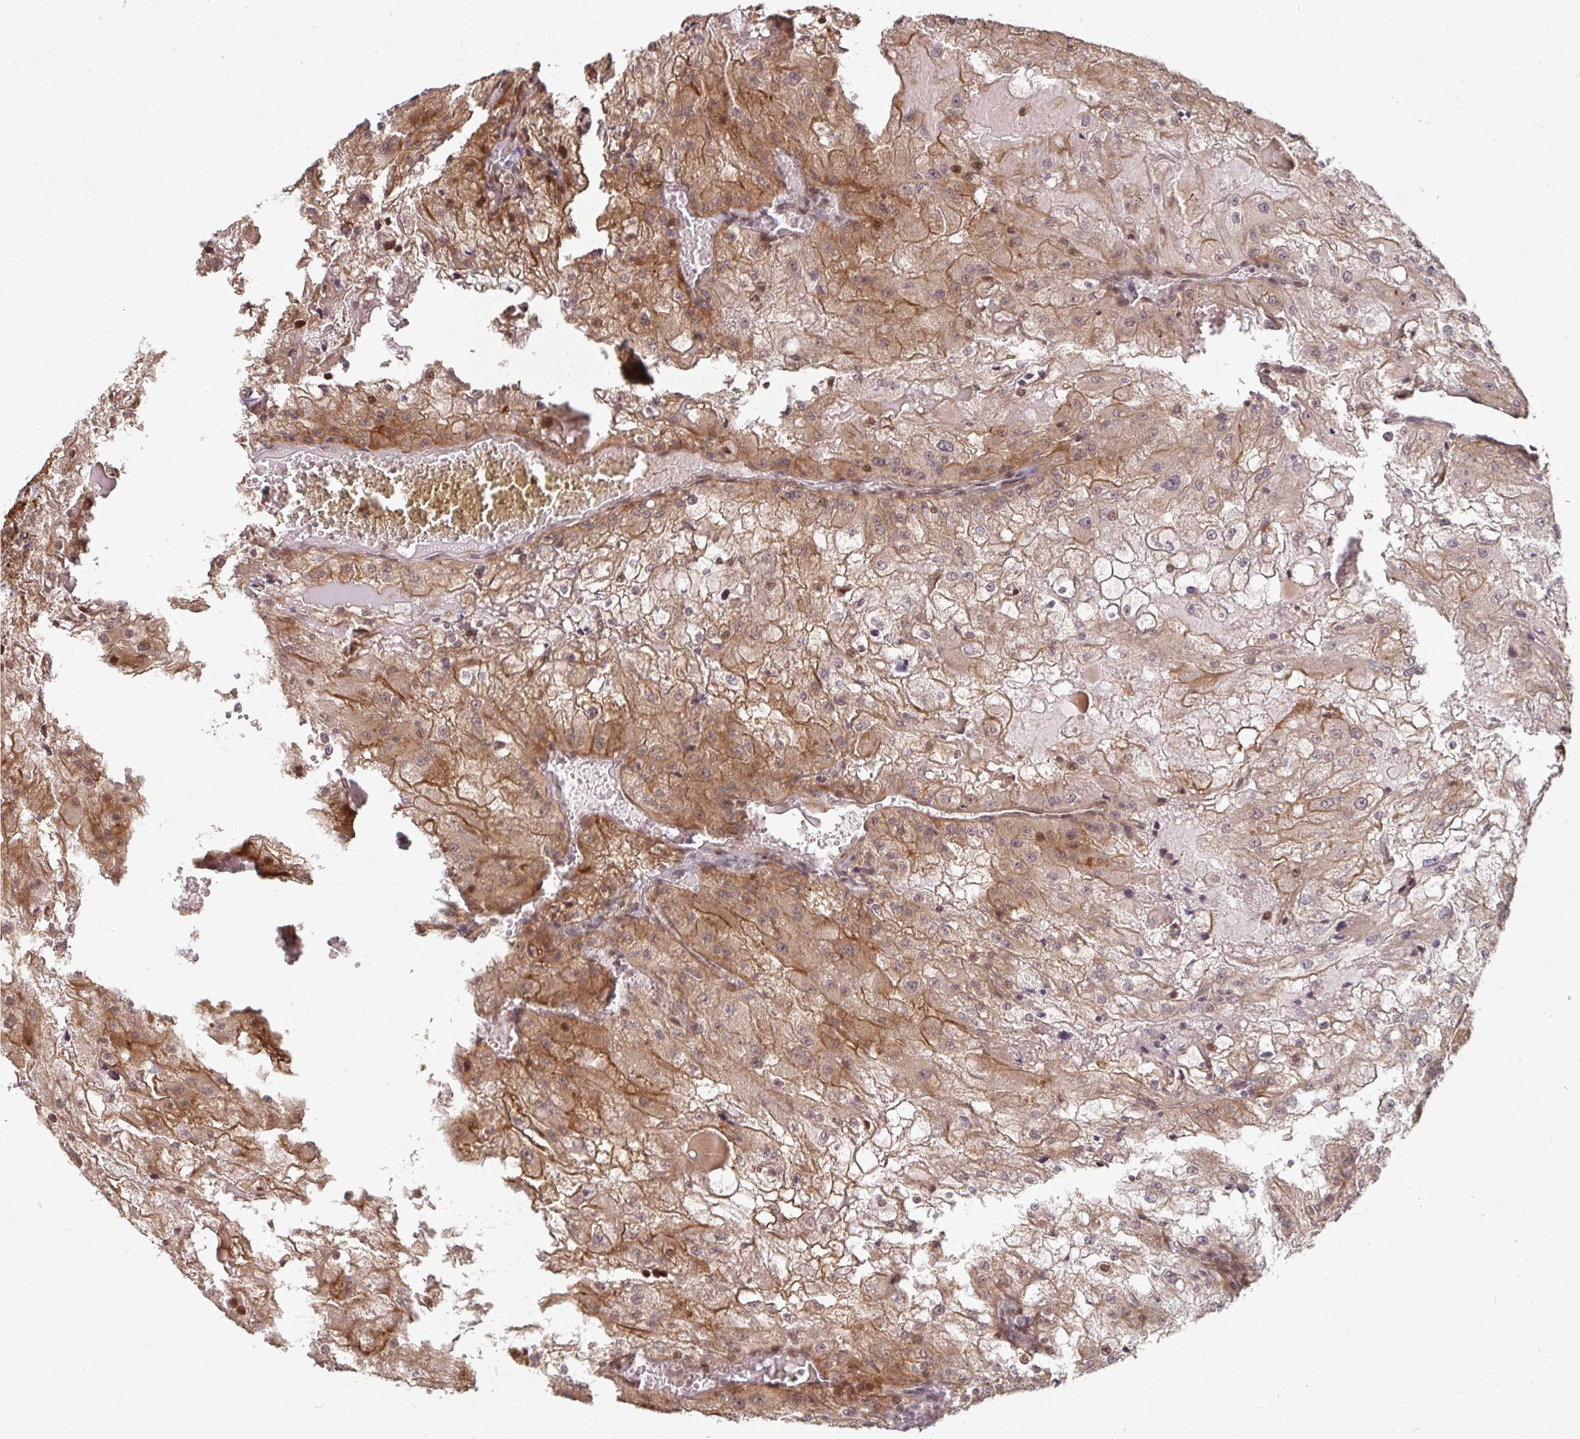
{"staining": {"intensity": "moderate", "quantity": "25%-75%", "location": "cytoplasmic/membranous,nuclear"}, "tissue": "renal cancer", "cell_type": "Tumor cells", "image_type": "cancer", "snomed": [{"axis": "morphology", "description": "Adenocarcinoma, NOS"}, {"axis": "topography", "description": "Kidney"}], "caption": "Protein expression analysis of human renal cancer reveals moderate cytoplasmic/membranous and nuclear positivity in about 25%-75% of tumor cells.", "gene": "ZNF285", "patient": {"sex": "female", "age": 74}}